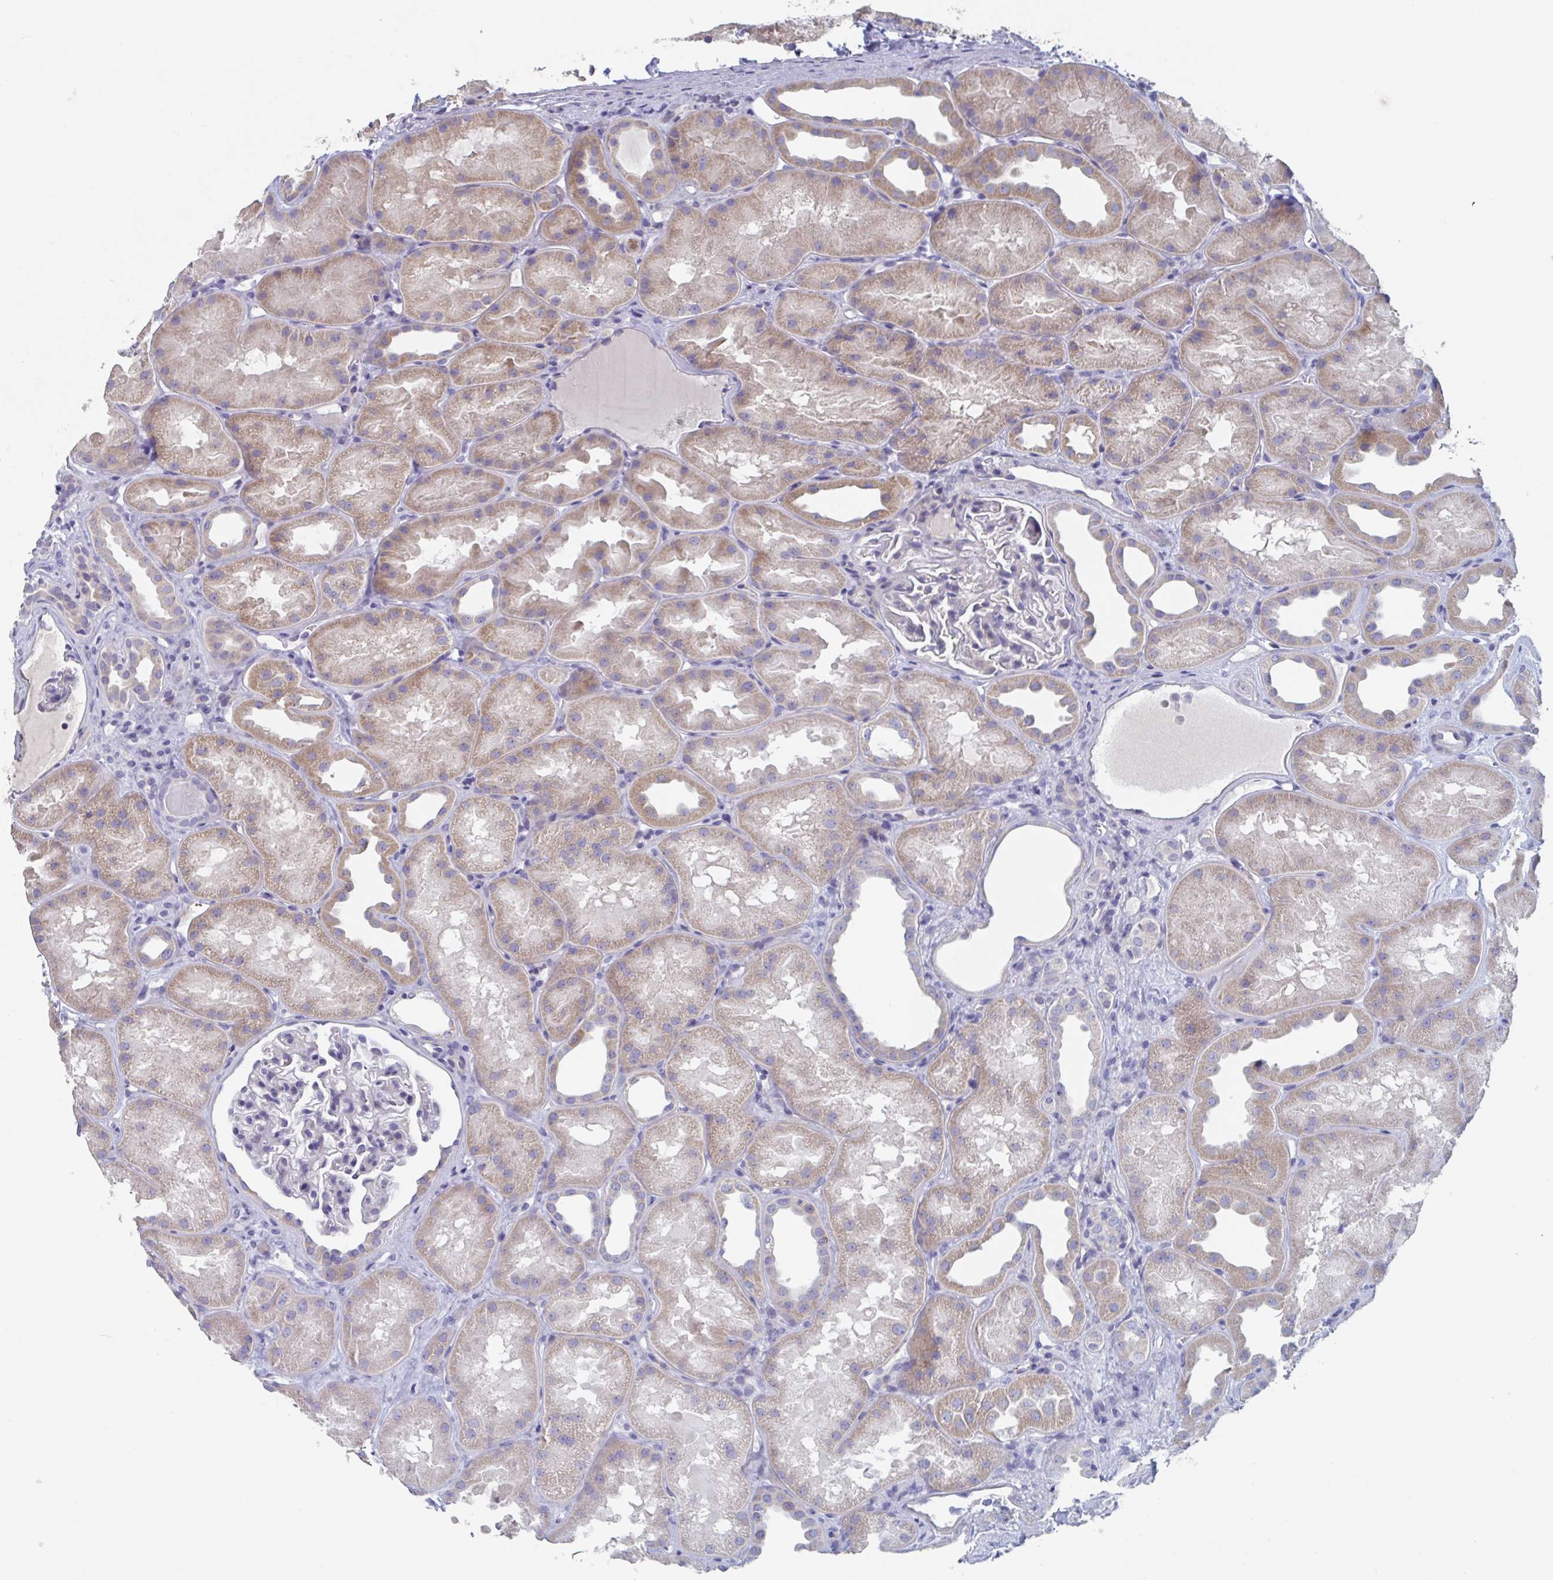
{"staining": {"intensity": "negative", "quantity": "none", "location": "none"}, "tissue": "kidney", "cell_type": "Cells in glomeruli", "image_type": "normal", "snomed": [{"axis": "morphology", "description": "Normal tissue, NOS"}, {"axis": "topography", "description": "Kidney"}], "caption": "The immunohistochemistry image has no significant staining in cells in glomeruli of kidney.", "gene": "ABHD16A", "patient": {"sex": "male", "age": 61}}